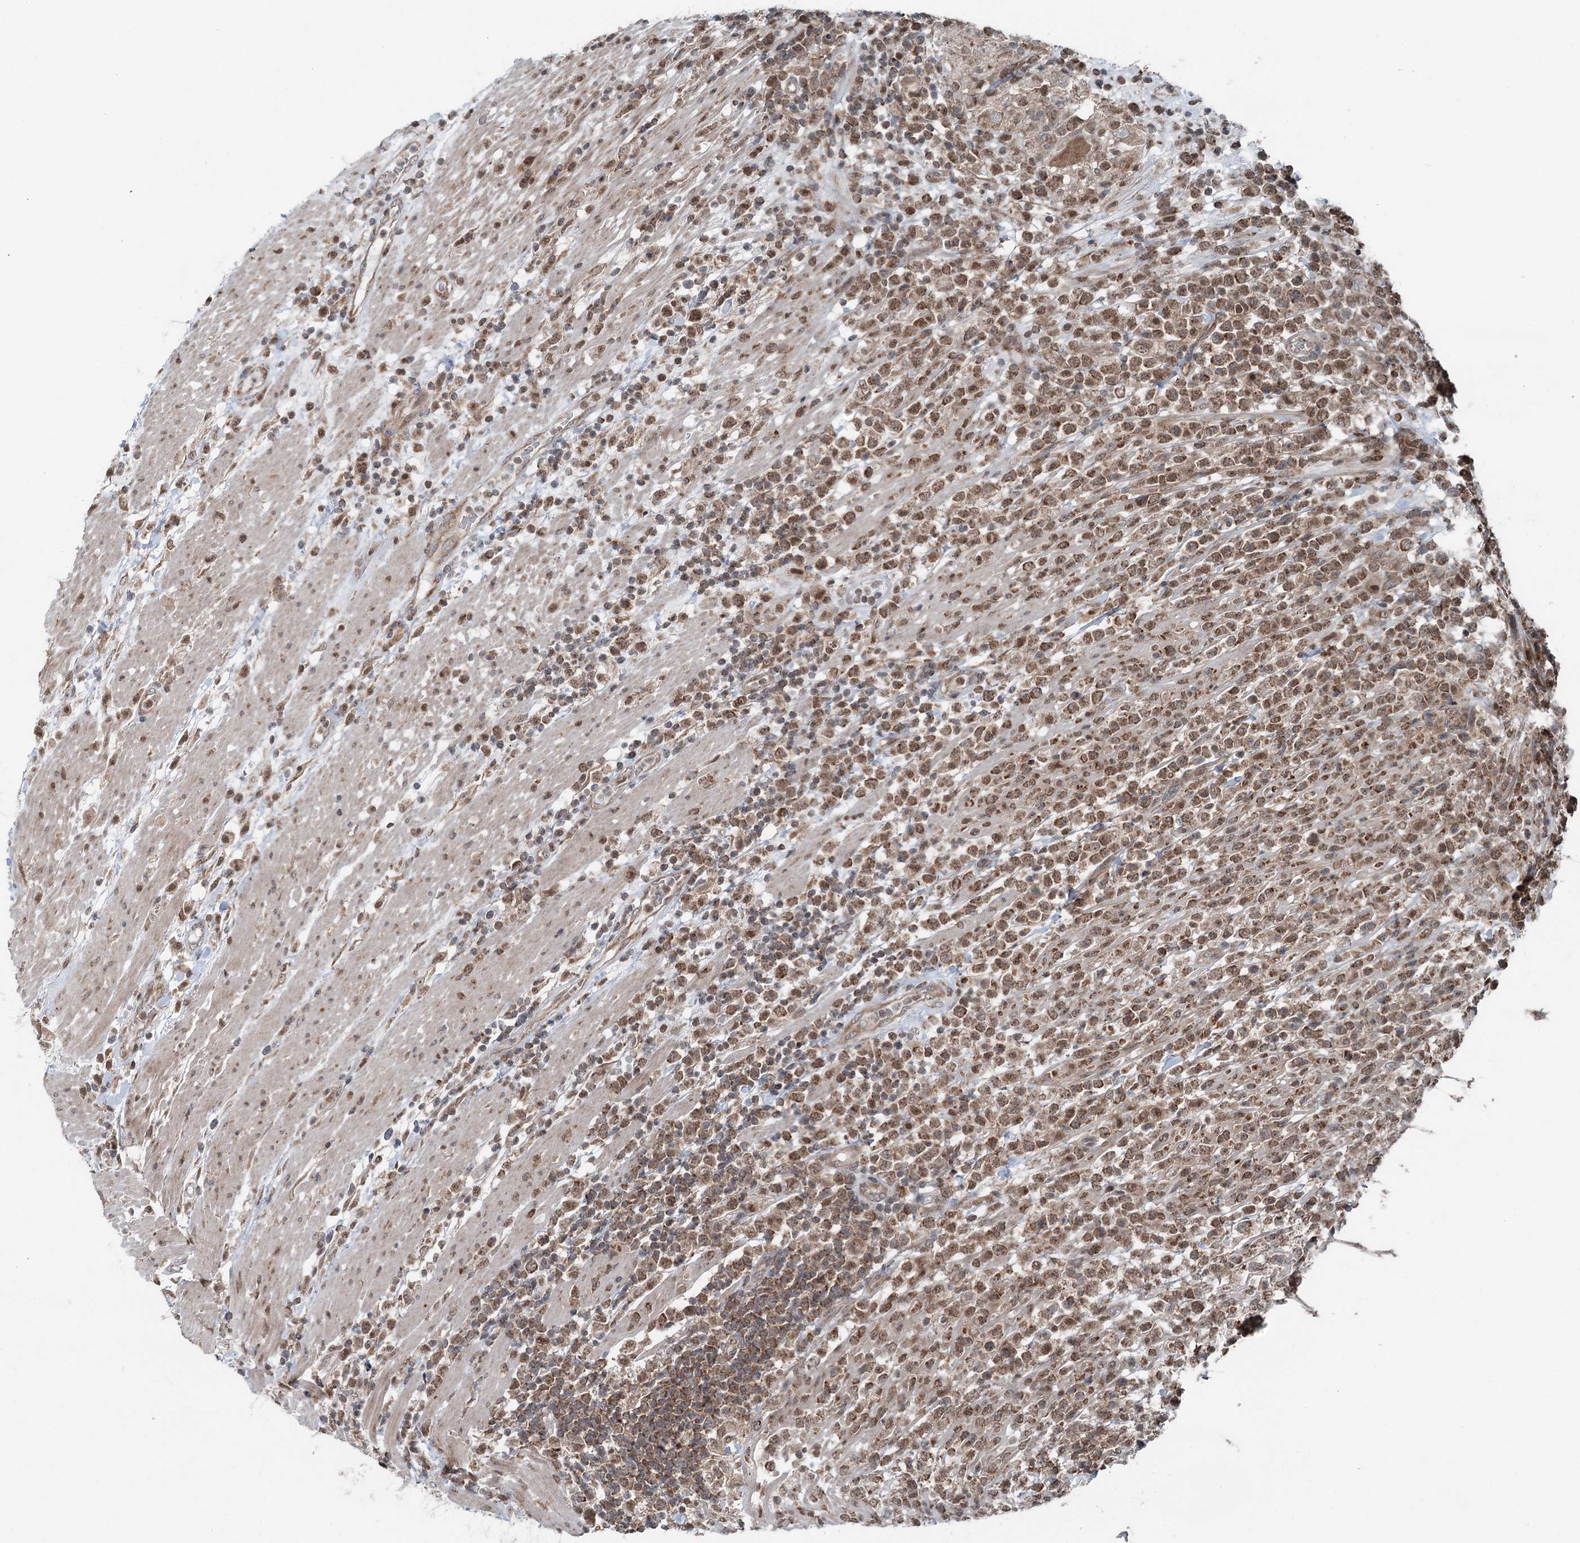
{"staining": {"intensity": "moderate", "quantity": ">75%", "location": "cytoplasmic/membranous,nuclear"}, "tissue": "lymphoma", "cell_type": "Tumor cells", "image_type": "cancer", "snomed": [{"axis": "morphology", "description": "Malignant lymphoma, non-Hodgkin's type, High grade"}, {"axis": "topography", "description": "Colon"}], "caption": "Human lymphoma stained with a brown dye exhibits moderate cytoplasmic/membranous and nuclear positive positivity in approximately >75% of tumor cells.", "gene": "WAPL", "patient": {"sex": "female", "age": 53}}